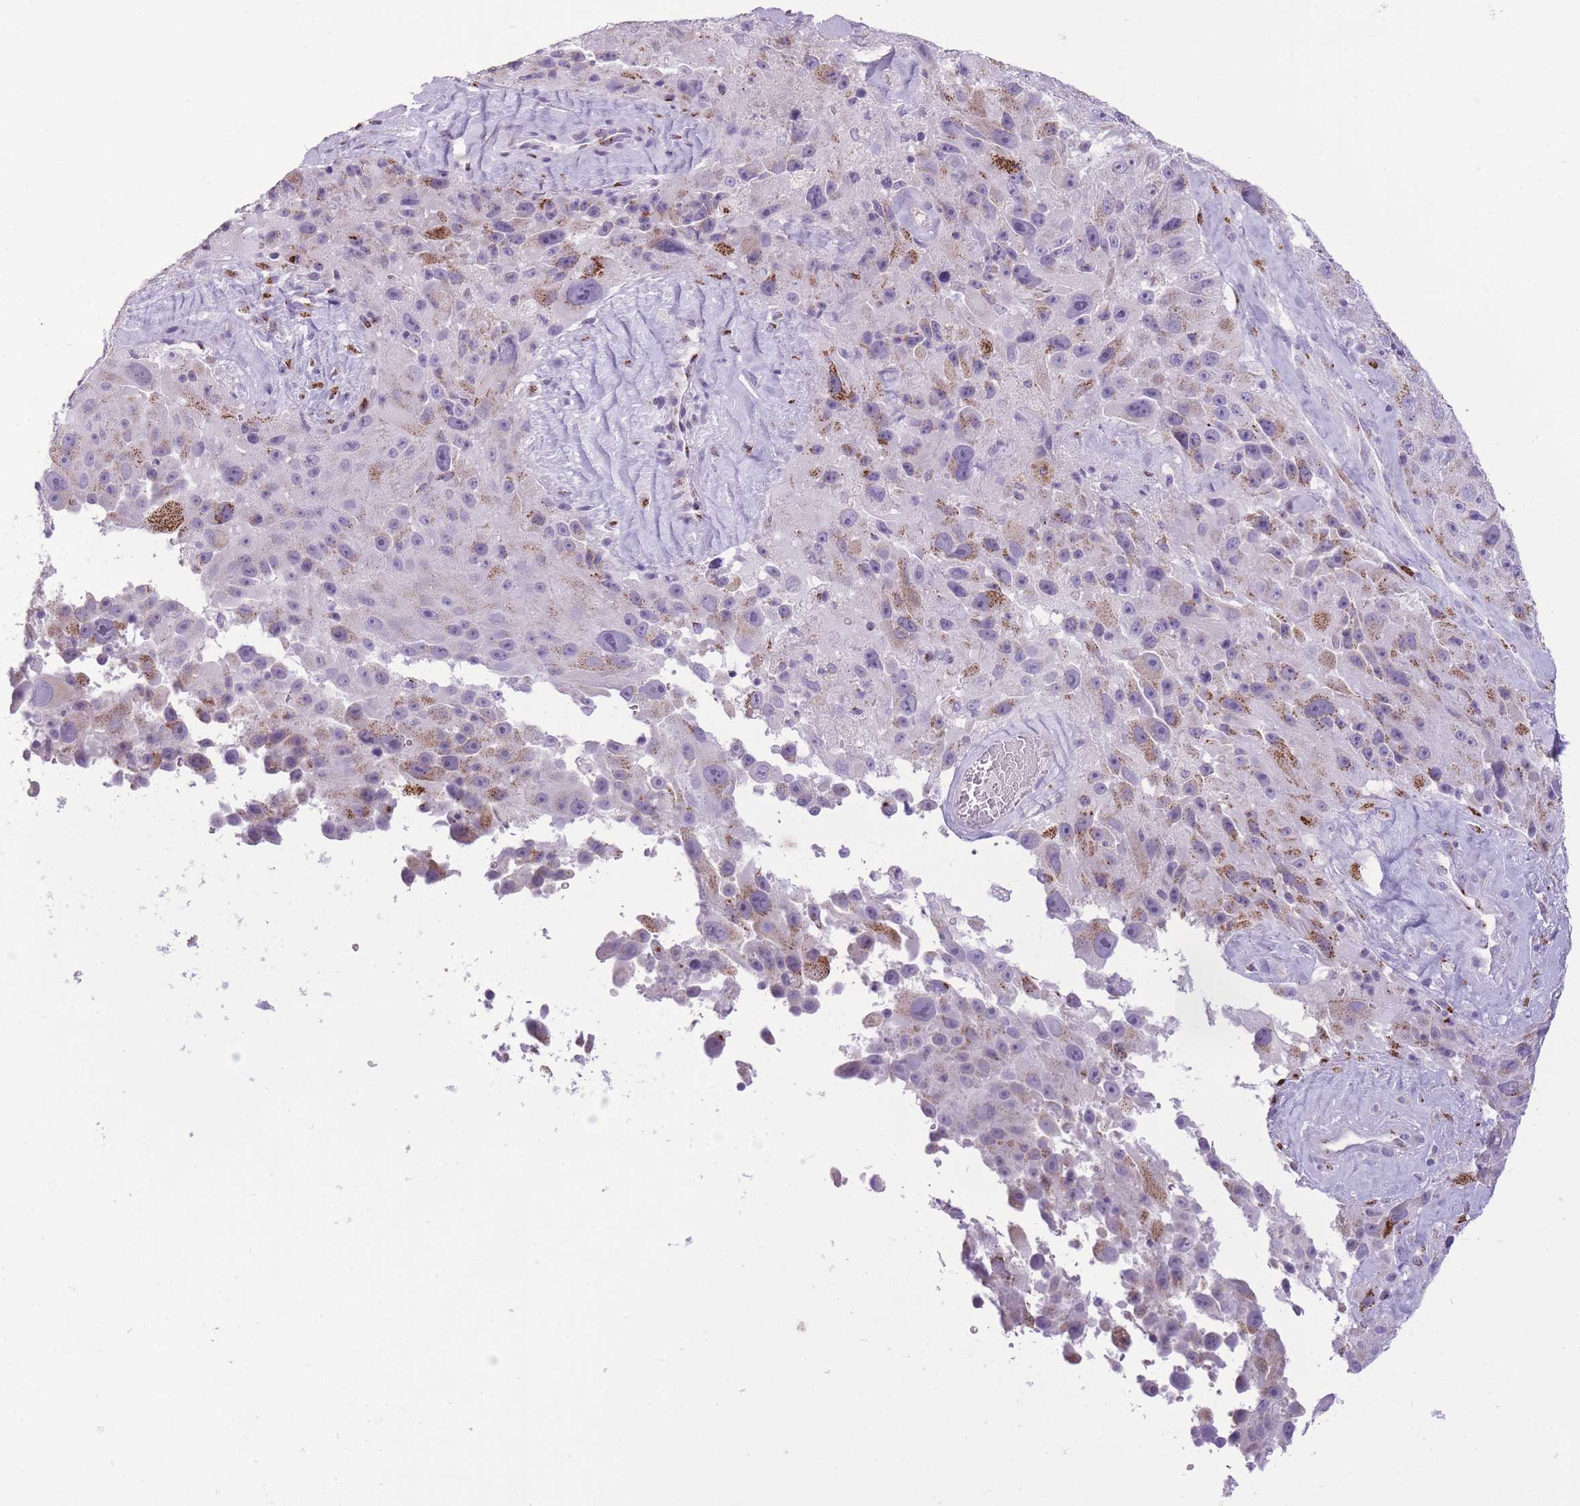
{"staining": {"intensity": "moderate", "quantity": "<25%", "location": "cytoplasmic/membranous"}, "tissue": "melanoma", "cell_type": "Tumor cells", "image_type": "cancer", "snomed": [{"axis": "morphology", "description": "Malignant melanoma, Metastatic site"}, {"axis": "topography", "description": "Lymph node"}], "caption": "Immunohistochemical staining of melanoma reveals low levels of moderate cytoplasmic/membranous protein staining in approximately <25% of tumor cells.", "gene": "B4GALT2", "patient": {"sex": "male", "age": 62}}